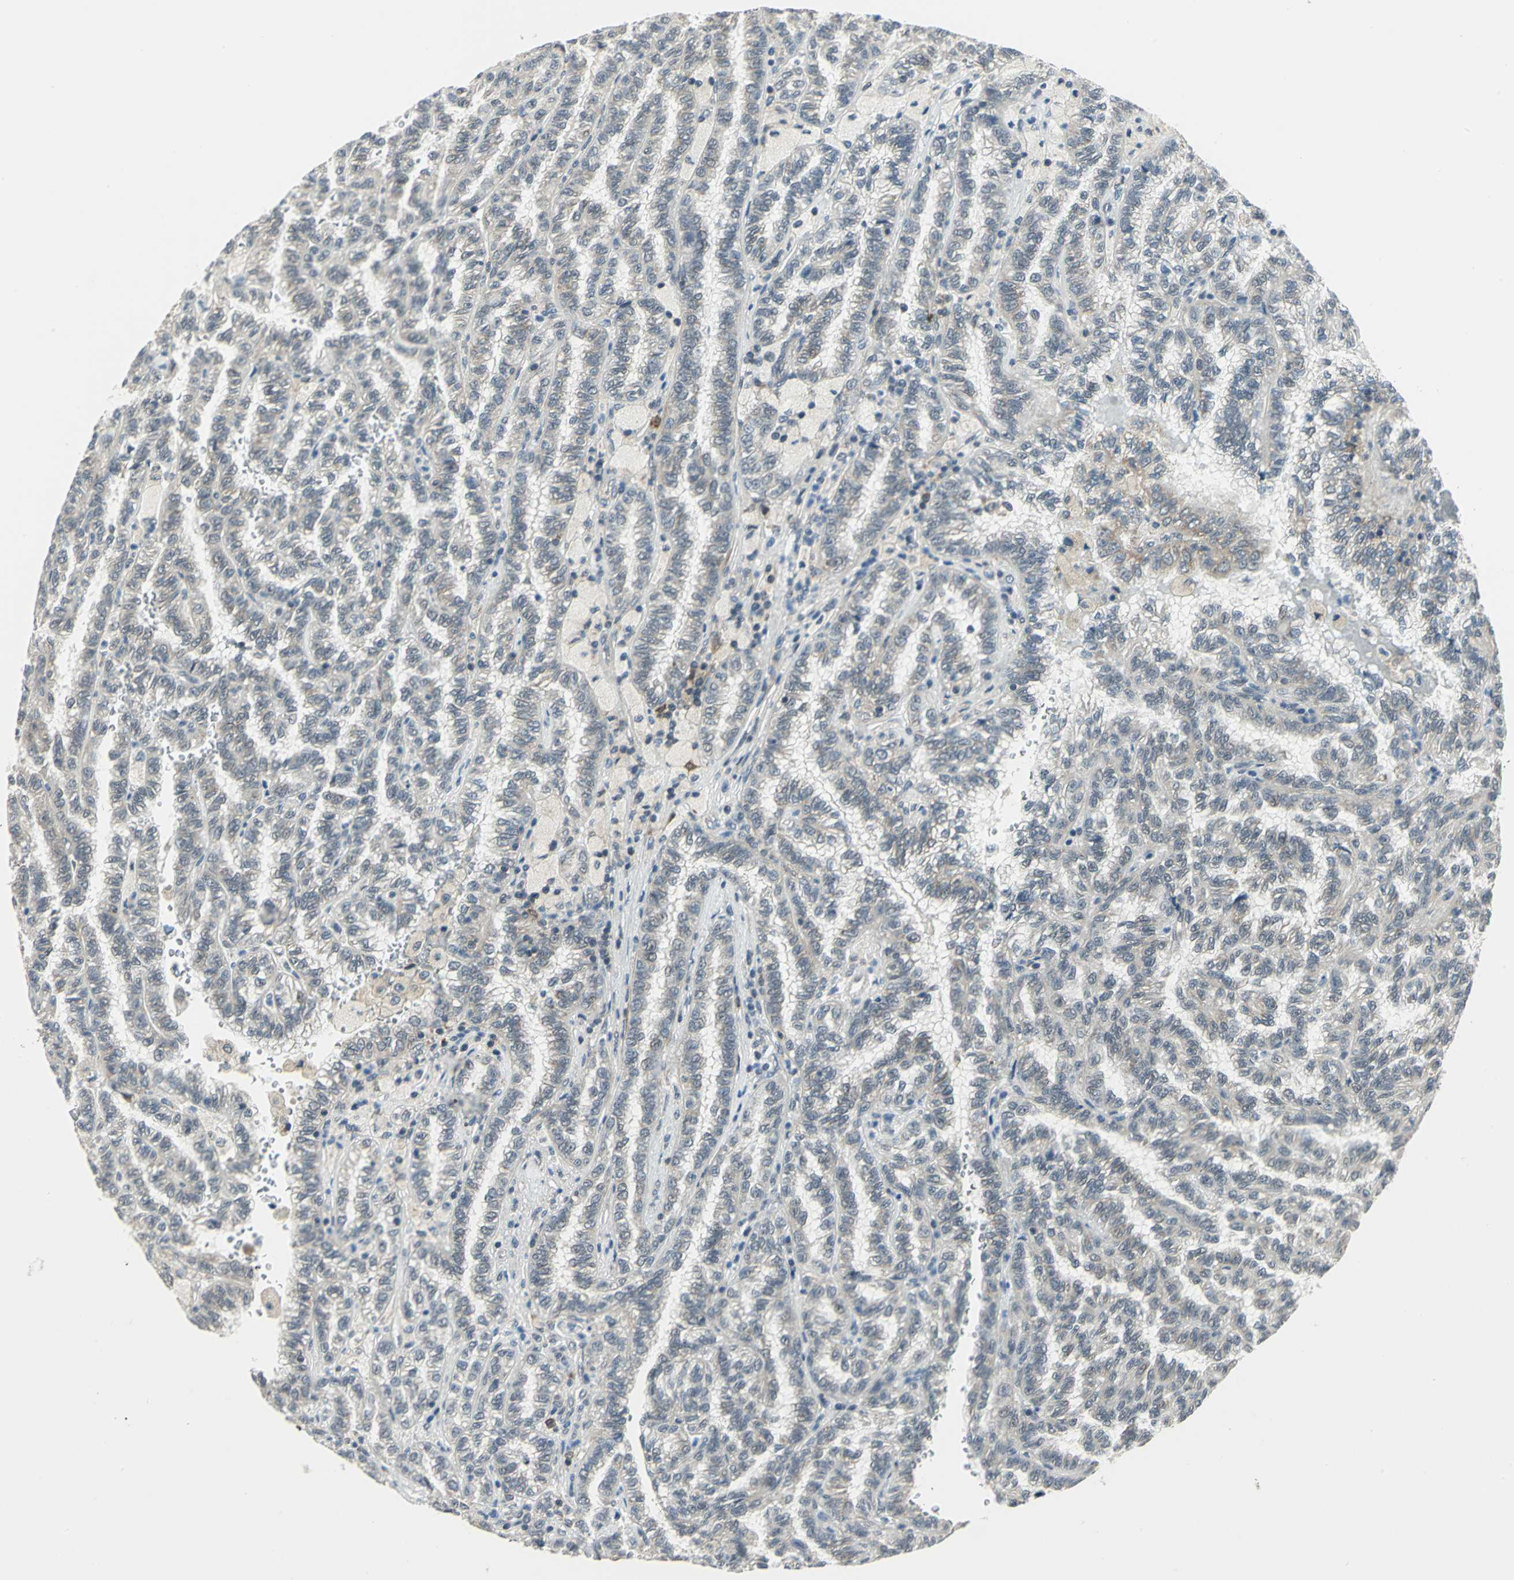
{"staining": {"intensity": "weak", "quantity": "25%-75%", "location": "cytoplasmic/membranous"}, "tissue": "renal cancer", "cell_type": "Tumor cells", "image_type": "cancer", "snomed": [{"axis": "morphology", "description": "Inflammation, NOS"}, {"axis": "morphology", "description": "Adenocarcinoma, NOS"}, {"axis": "topography", "description": "Kidney"}], "caption": "The micrograph displays staining of renal adenocarcinoma, revealing weak cytoplasmic/membranous protein staining (brown color) within tumor cells.", "gene": "PLAGL2", "patient": {"sex": "male", "age": 68}}